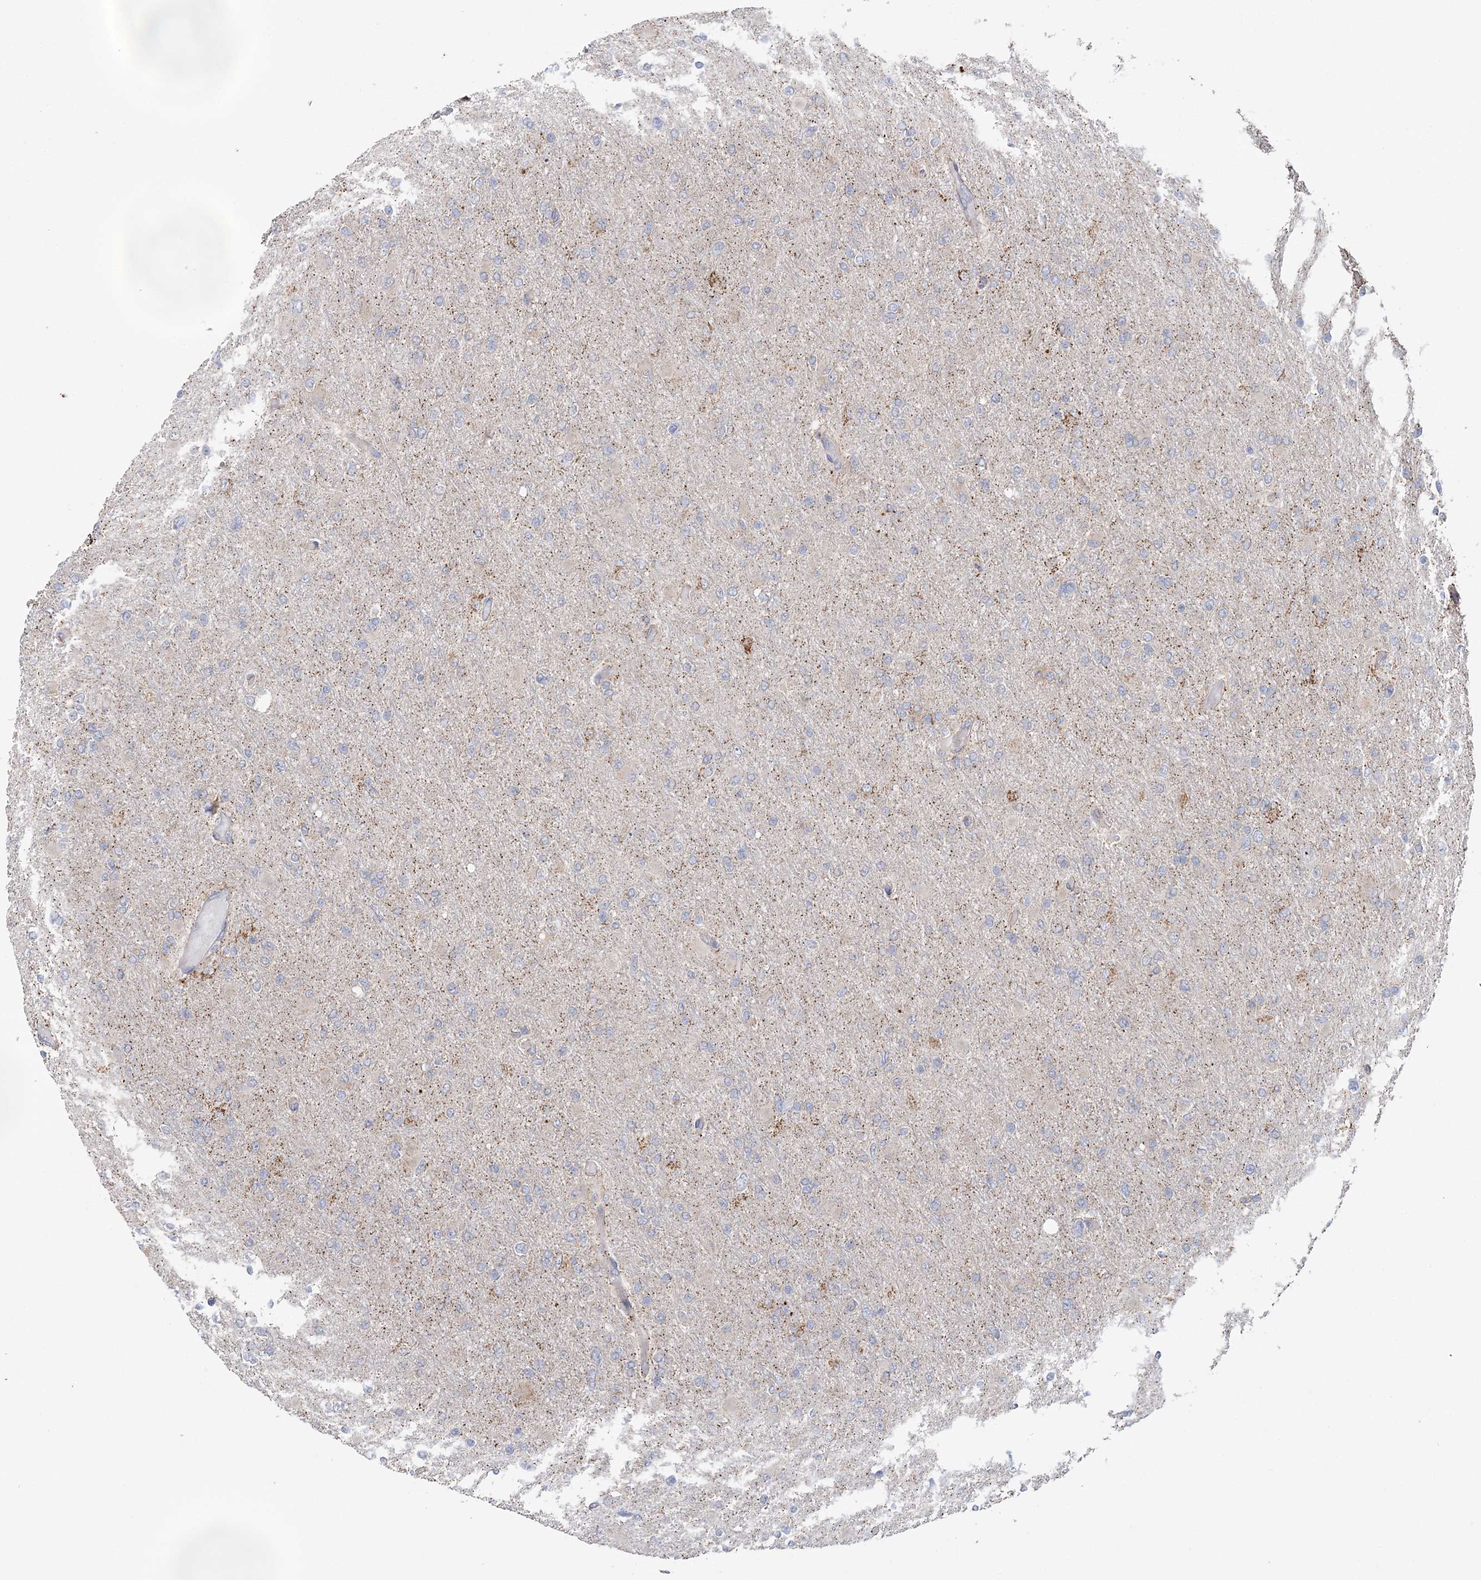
{"staining": {"intensity": "negative", "quantity": "none", "location": "none"}, "tissue": "glioma", "cell_type": "Tumor cells", "image_type": "cancer", "snomed": [{"axis": "morphology", "description": "Glioma, malignant, High grade"}, {"axis": "topography", "description": "Cerebral cortex"}], "caption": "Immunohistochemical staining of high-grade glioma (malignant) demonstrates no significant expression in tumor cells.", "gene": "MMADHC", "patient": {"sex": "female", "age": 36}}